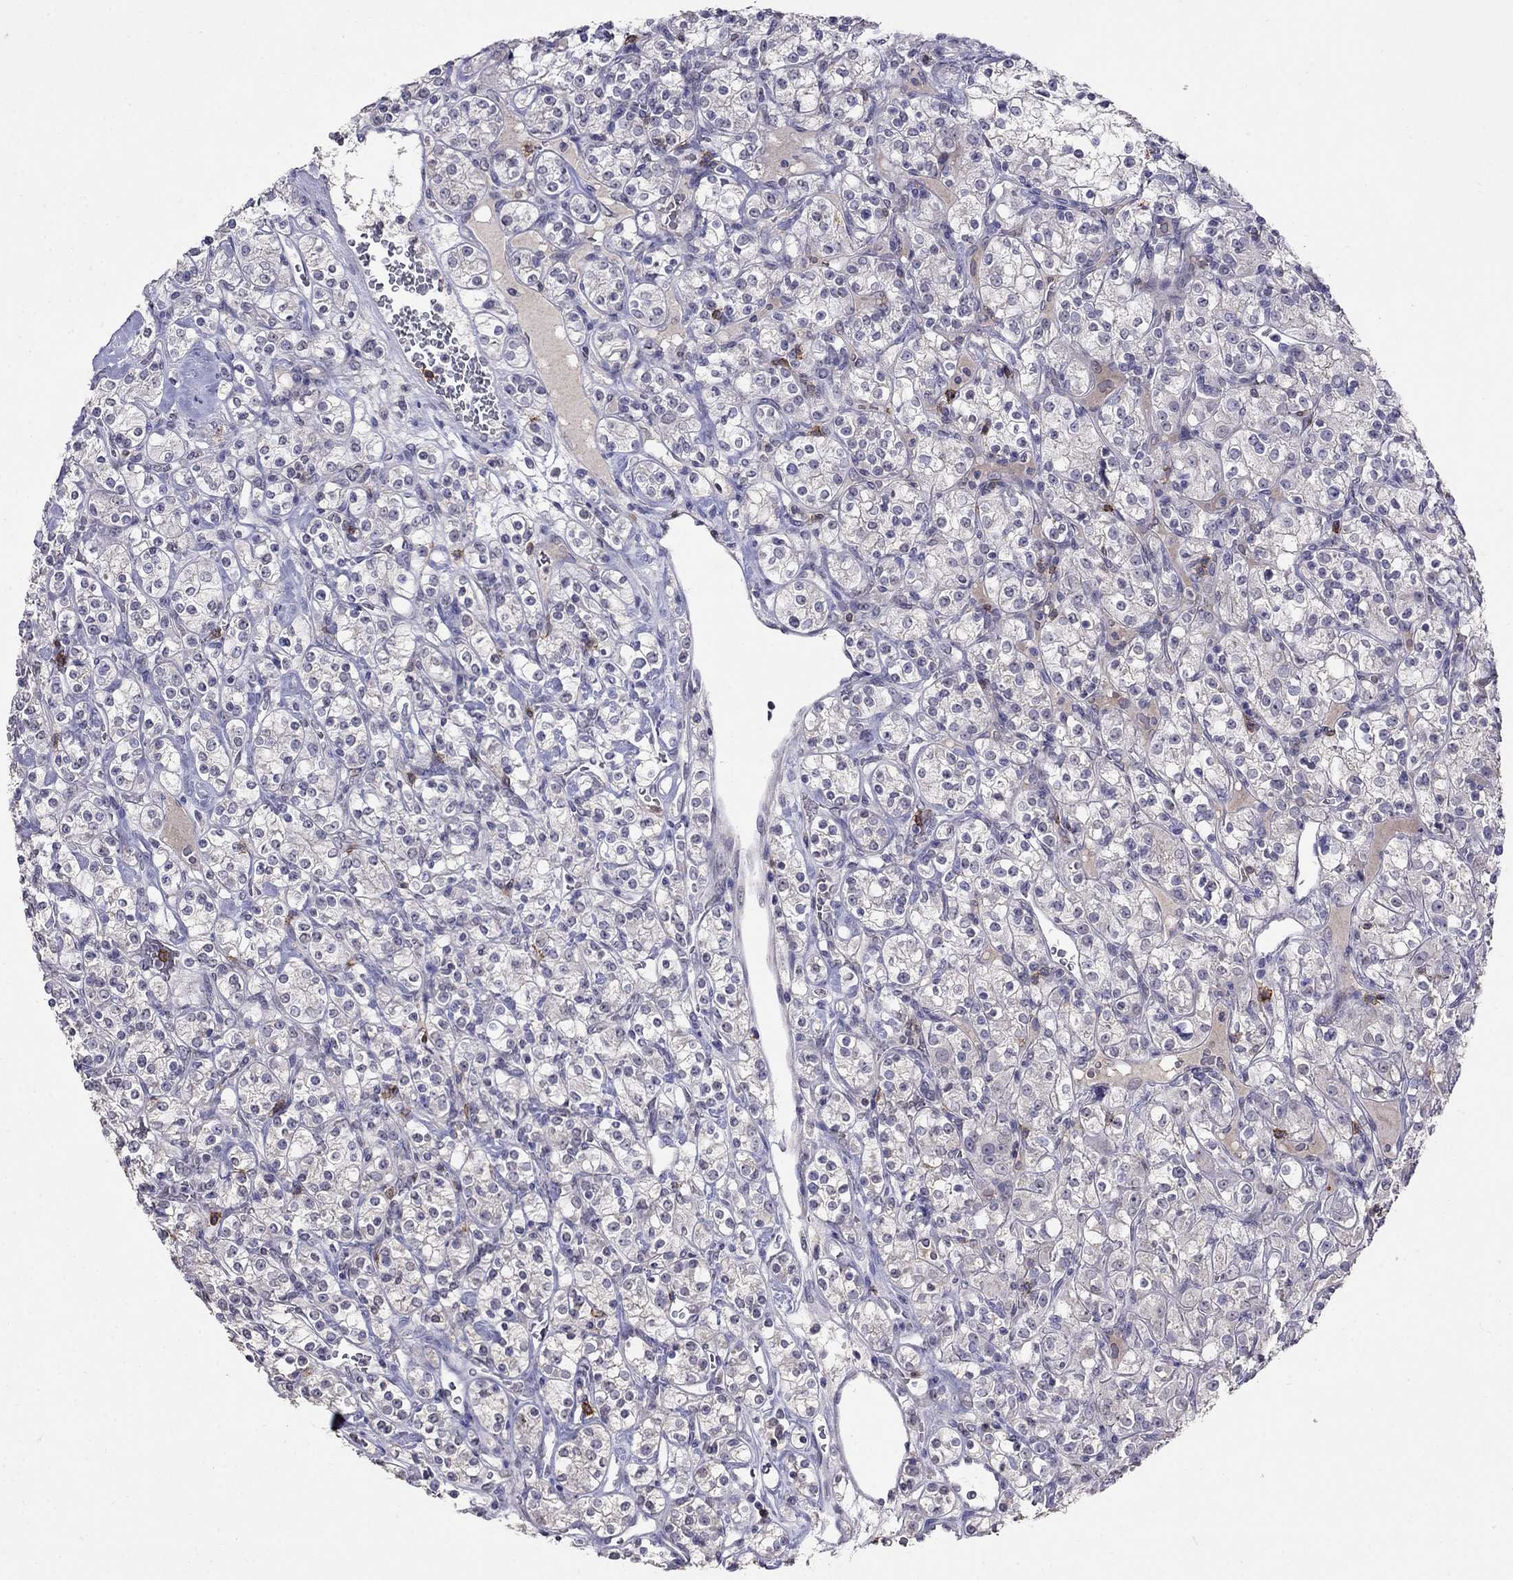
{"staining": {"intensity": "negative", "quantity": "none", "location": "none"}, "tissue": "renal cancer", "cell_type": "Tumor cells", "image_type": "cancer", "snomed": [{"axis": "morphology", "description": "Adenocarcinoma, NOS"}, {"axis": "topography", "description": "Kidney"}], "caption": "Renal cancer (adenocarcinoma) was stained to show a protein in brown. There is no significant expression in tumor cells.", "gene": "CD8B", "patient": {"sex": "male", "age": 77}}